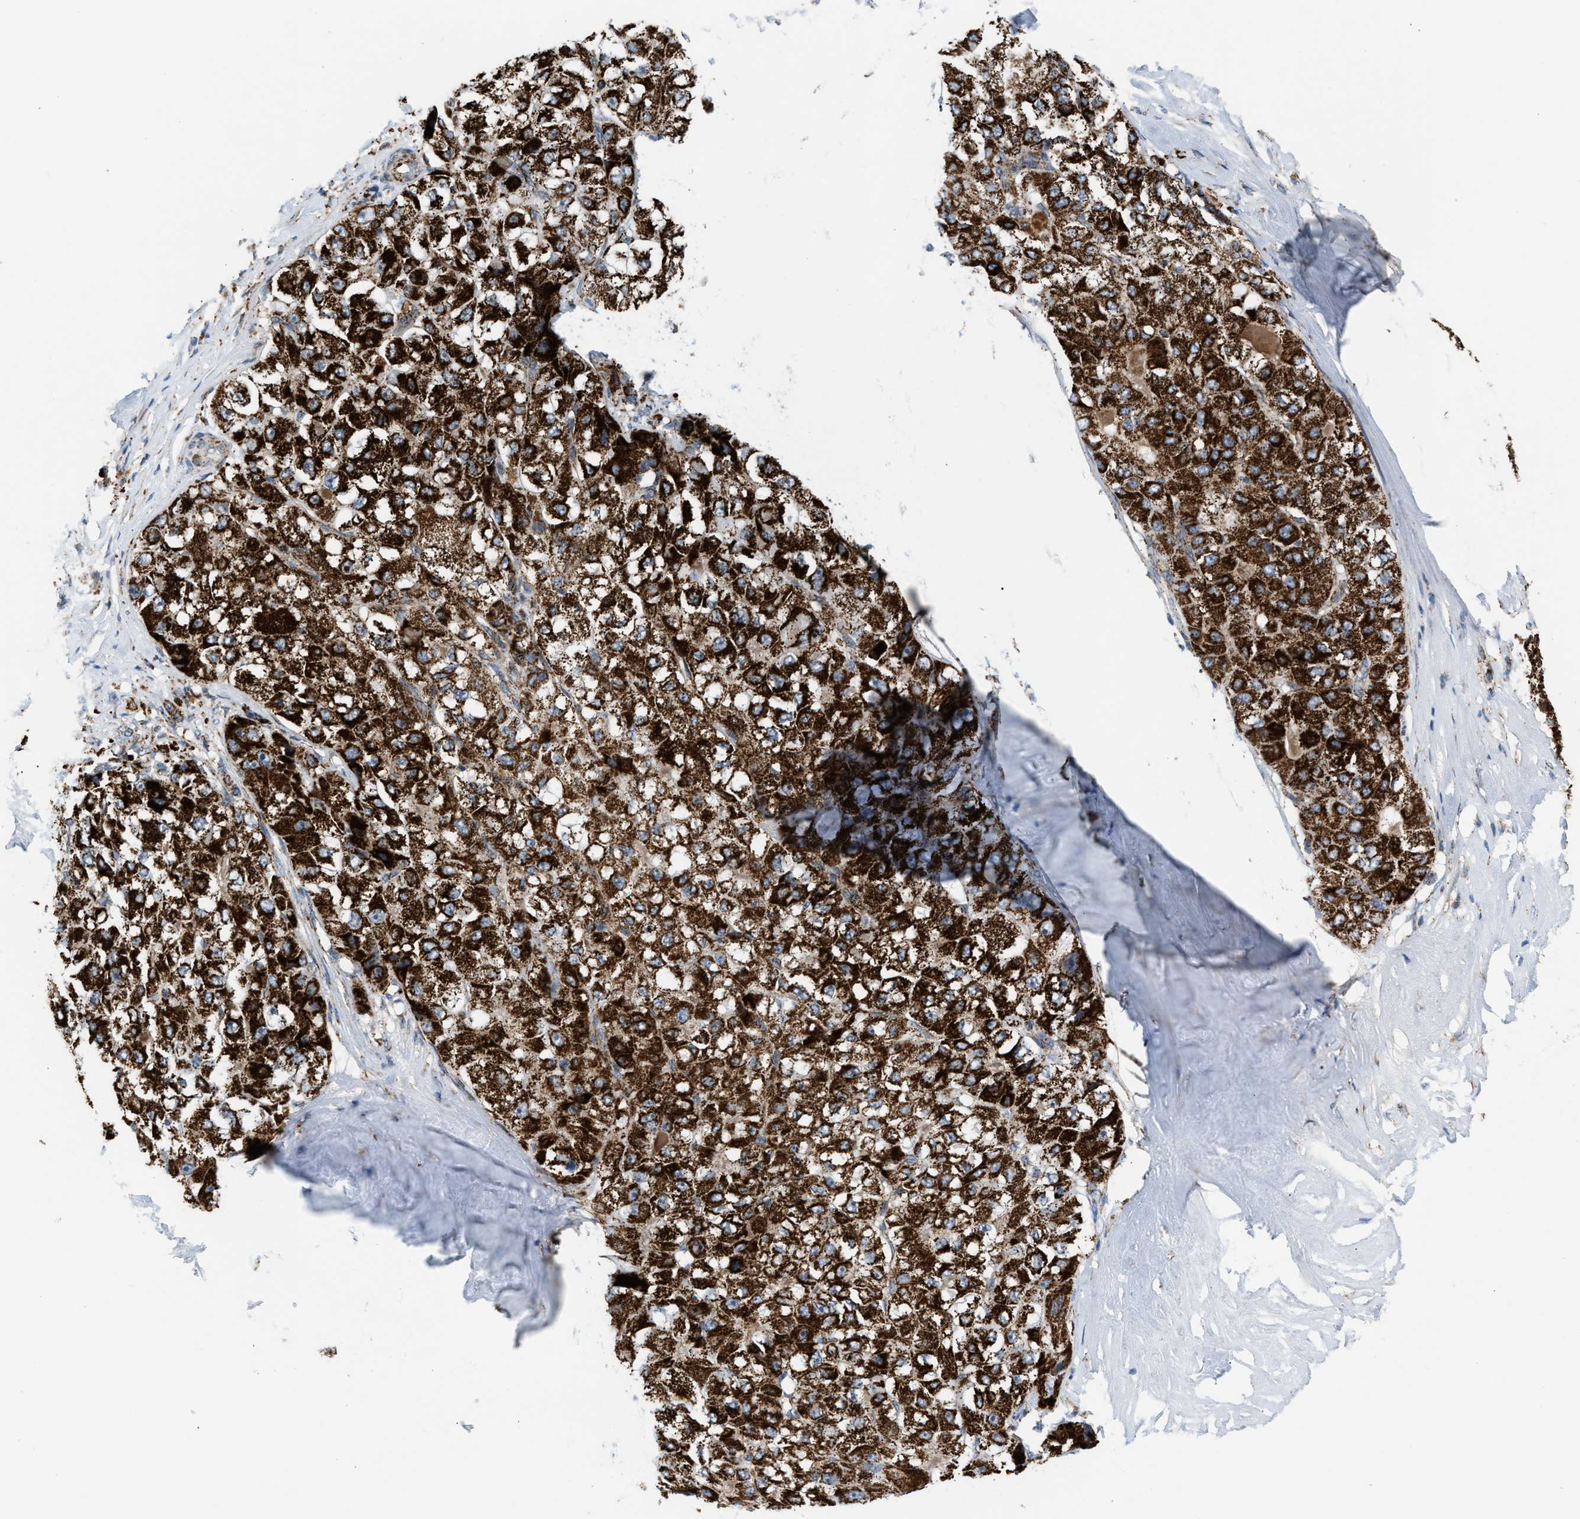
{"staining": {"intensity": "strong", "quantity": ">75%", "location": "cytoplasmic/membranous"}, "tissue": "liver cancer", "cell_type": "Tumor cells", "image_type": "cancer", "snomed": [{"axis": "morphology", "description": "Carcinoma, Hepatocellular, NOS"}, {"axis": "topography", "description": "Liver"}], "caption": "The immunohistochemical stain shows strong cytoplasmic/membranous expression in tumor cells of liver hepatocellular carcinoma tissue. The protein is stained brown, and the nuclei are stained in blue (DAB IHC with brightfield microscopy, high magnification).", "gene": "PMPCA", "patient": {"sex": "male", "age": 80}}